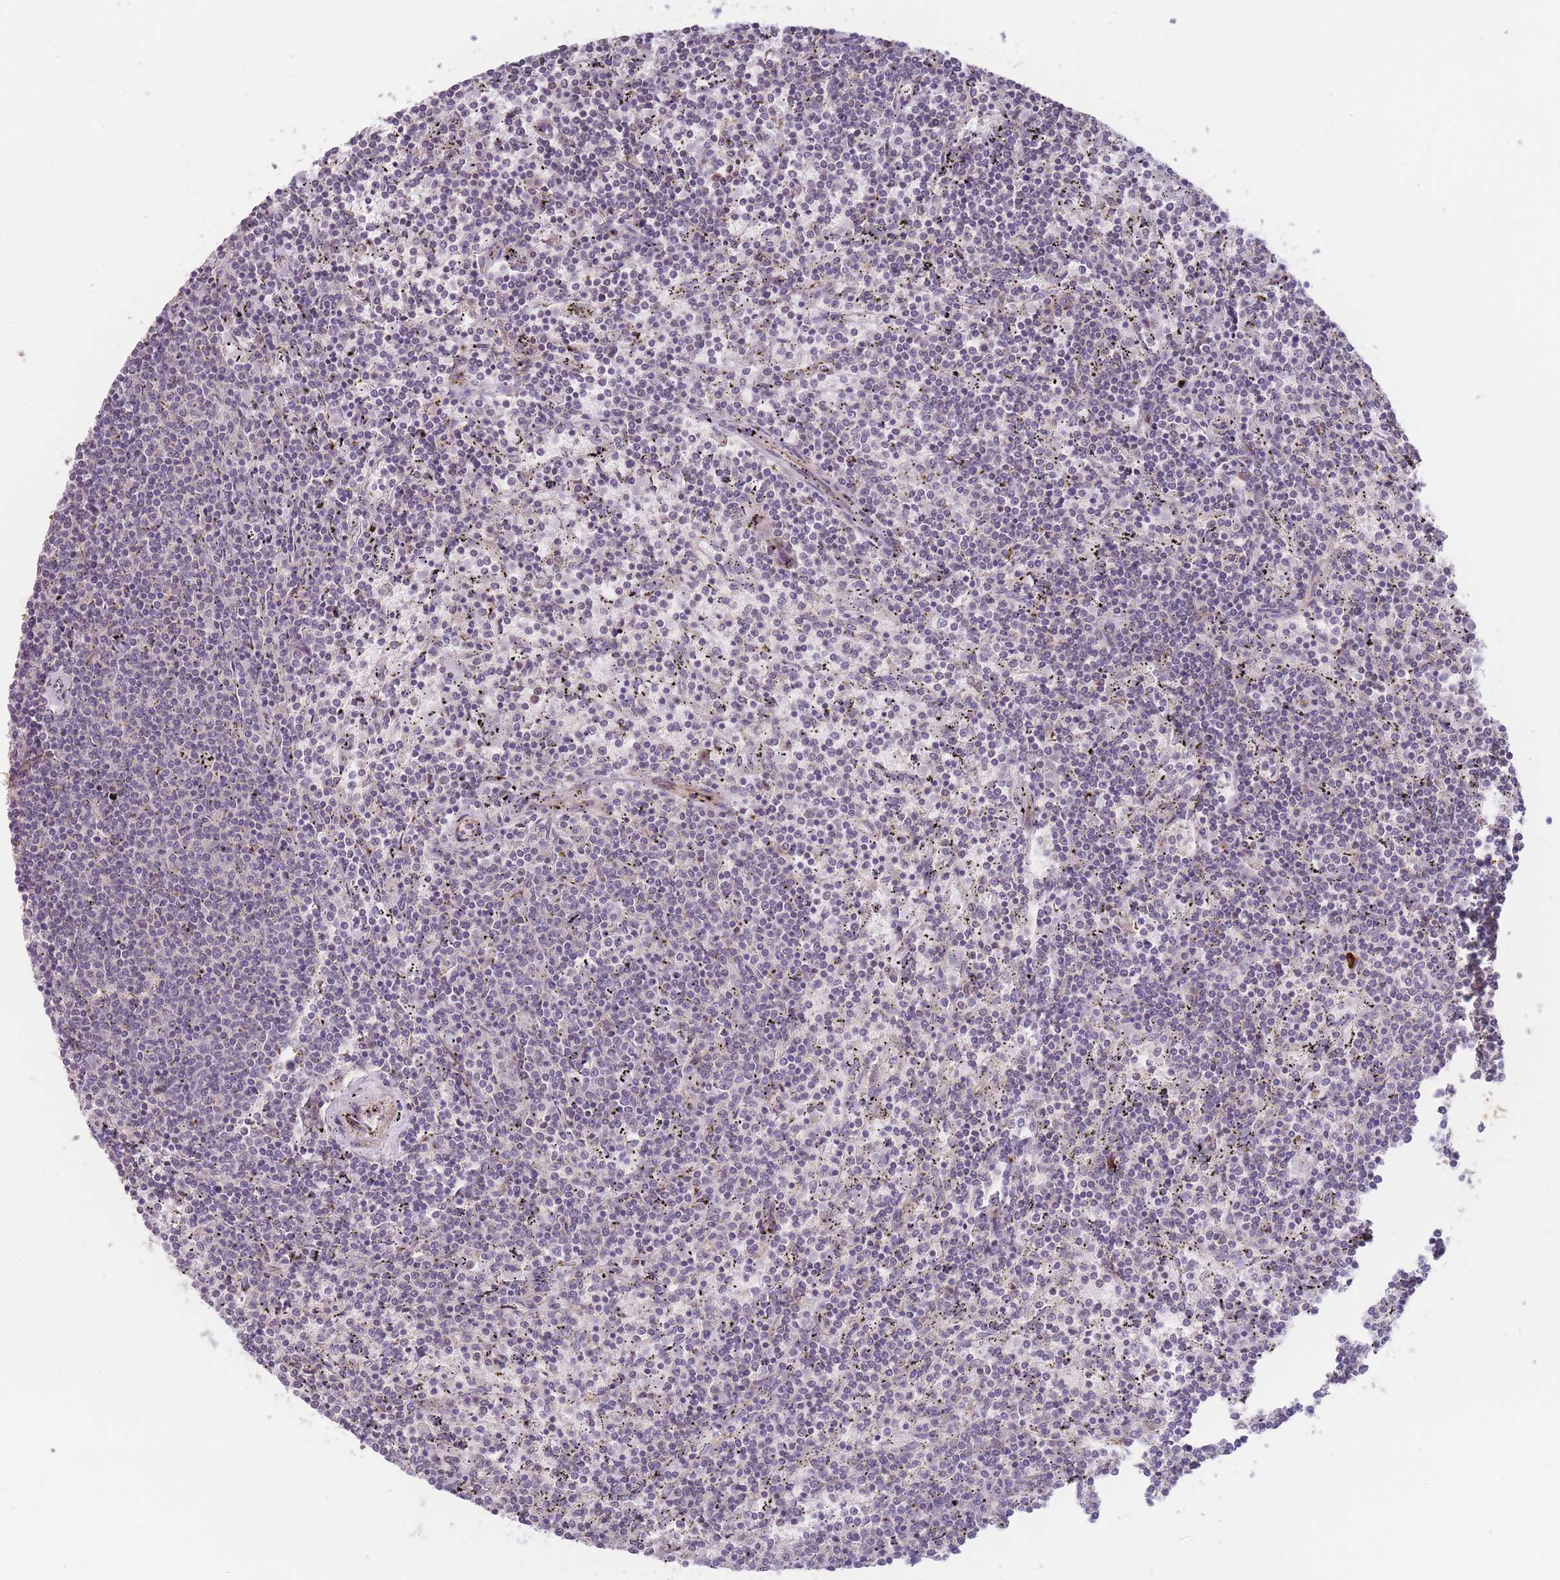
{"staining": {"intensity": "negative", "quantity": "none", "location": "none"}, "tissue": "lymphoma", "cell_type": "Tumor cells", "image_type": "cancer", "snomed": [{"axis": "morphology", "description": "Malignant lymphoma, non-Hodgkin's type, Low grade"}, {"axis": "topography", "description": "Spleen"}], "caption": "High magnification brightfield microscopy of low-grade malignant lymphoma, non-Hodgkin's type stained with DAB (brown) and counterstained with hematoxylin (blue): tumor cells show no significant staining. (DAB immunohistochemistry visualized using brightfield microscopy, high magnification).", "gene": "WDR93", "patient": {"sex": "female", "age": 50}}